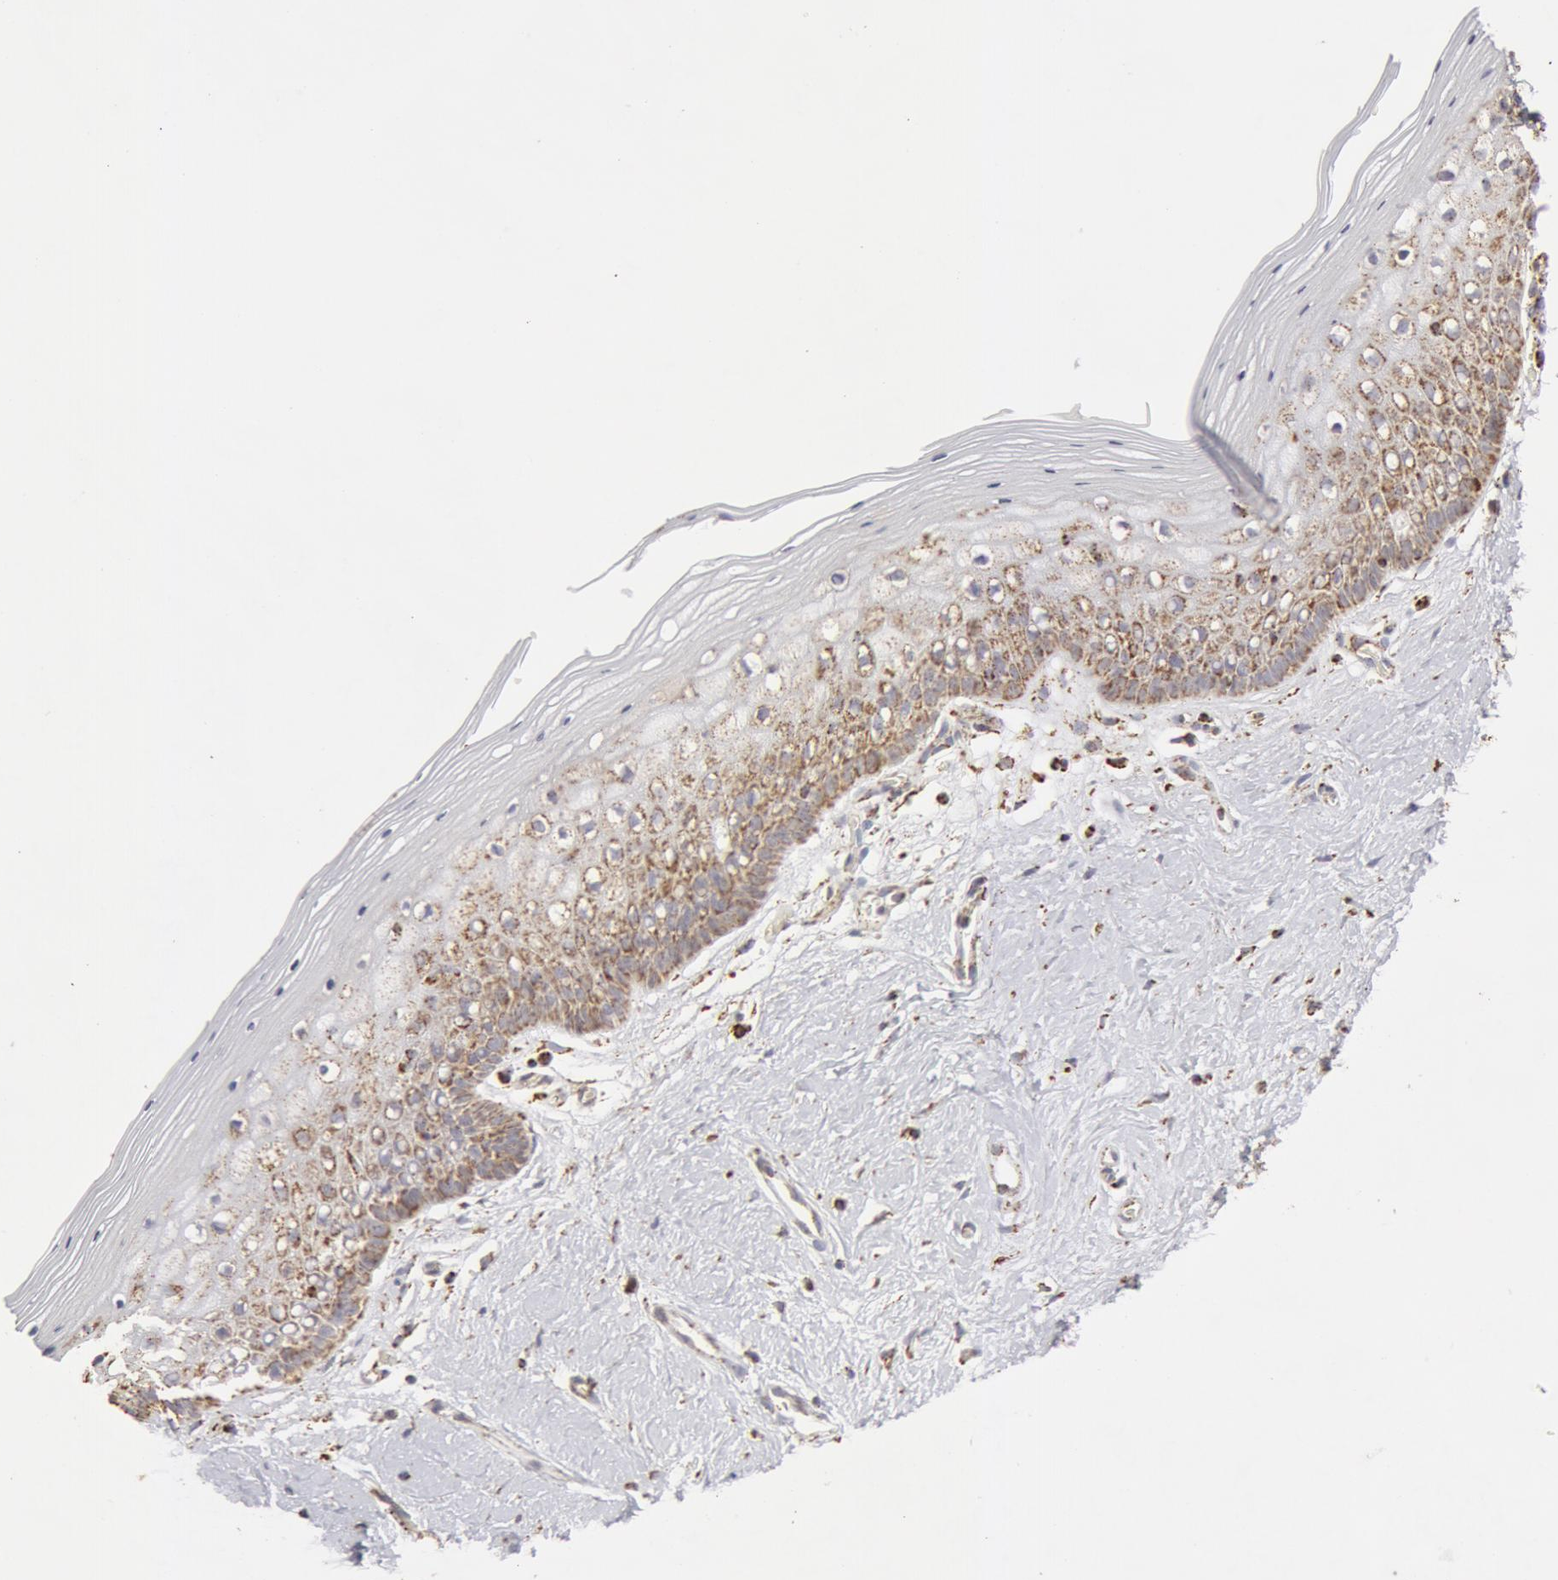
{"staining": {"intensity": "moderate", "quantity": ">75%", "location": "cytoplasmic/membranous"}, "tissue": "vagina", "cell_type": "Squamous epithelial cells", "image_type": "normal", "snomed": [{"axis": "morphology", "description": "Normal tissue, NOS"}, {"axis": "topography", "description": "Vagina"}], "caption": "Immunohistochemistry (IHC) (DAB (3,3'-diaminobenzidine)) staining of normal human vagina displays moderate cytoplasmic/membranous protein positivity in about >75% of squamous epithelial cells. (IHC, brightfield microscopy, high magnification).", "gene": "ATP5F1B", "patient": {"sex": "female", "age": 46}}